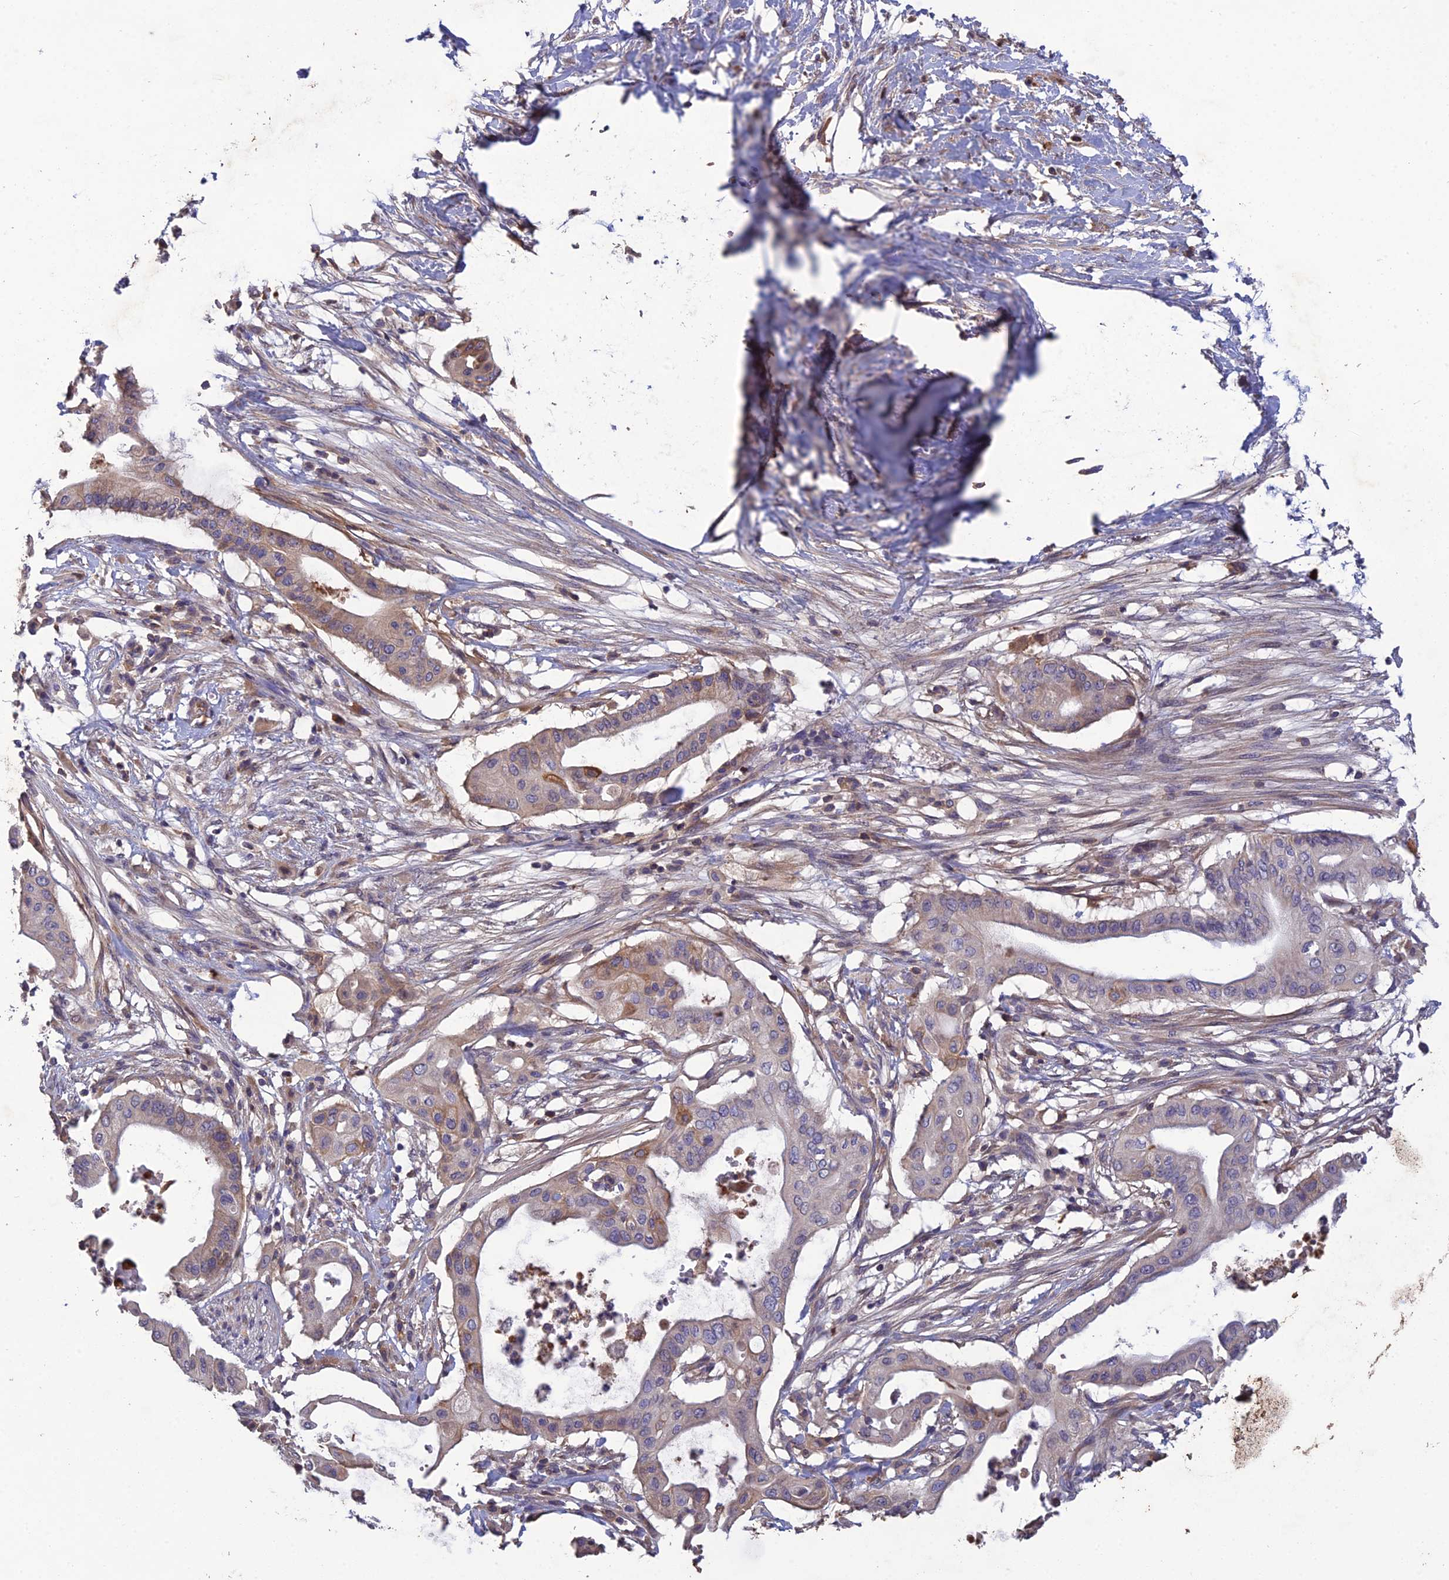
{"staining": {"intensity": "moderate", "quantity": "<25%", "location": "cytoplasmic/membranous"}, "tissue": "pancreatic cancer", "cell_type": "Tumor cells", "image_type": "cancer", "snomed": [{"axis": "morphology", "description": "Adenocarcinoma, NOS"}, {"axis": "topography", "description": "Pancreas"}], "caption": "This micrograph reveals adenocarcinoma (pancreatic) stained with immunohistochemistry to label a protein in brown. The cytoplasmic/membranous of tumor cells show moderate positivity for the protein. Nuclei are counter-stained blue.", "gene": "SLC39A13", "patient": {"sex": "male", "age": 68}}